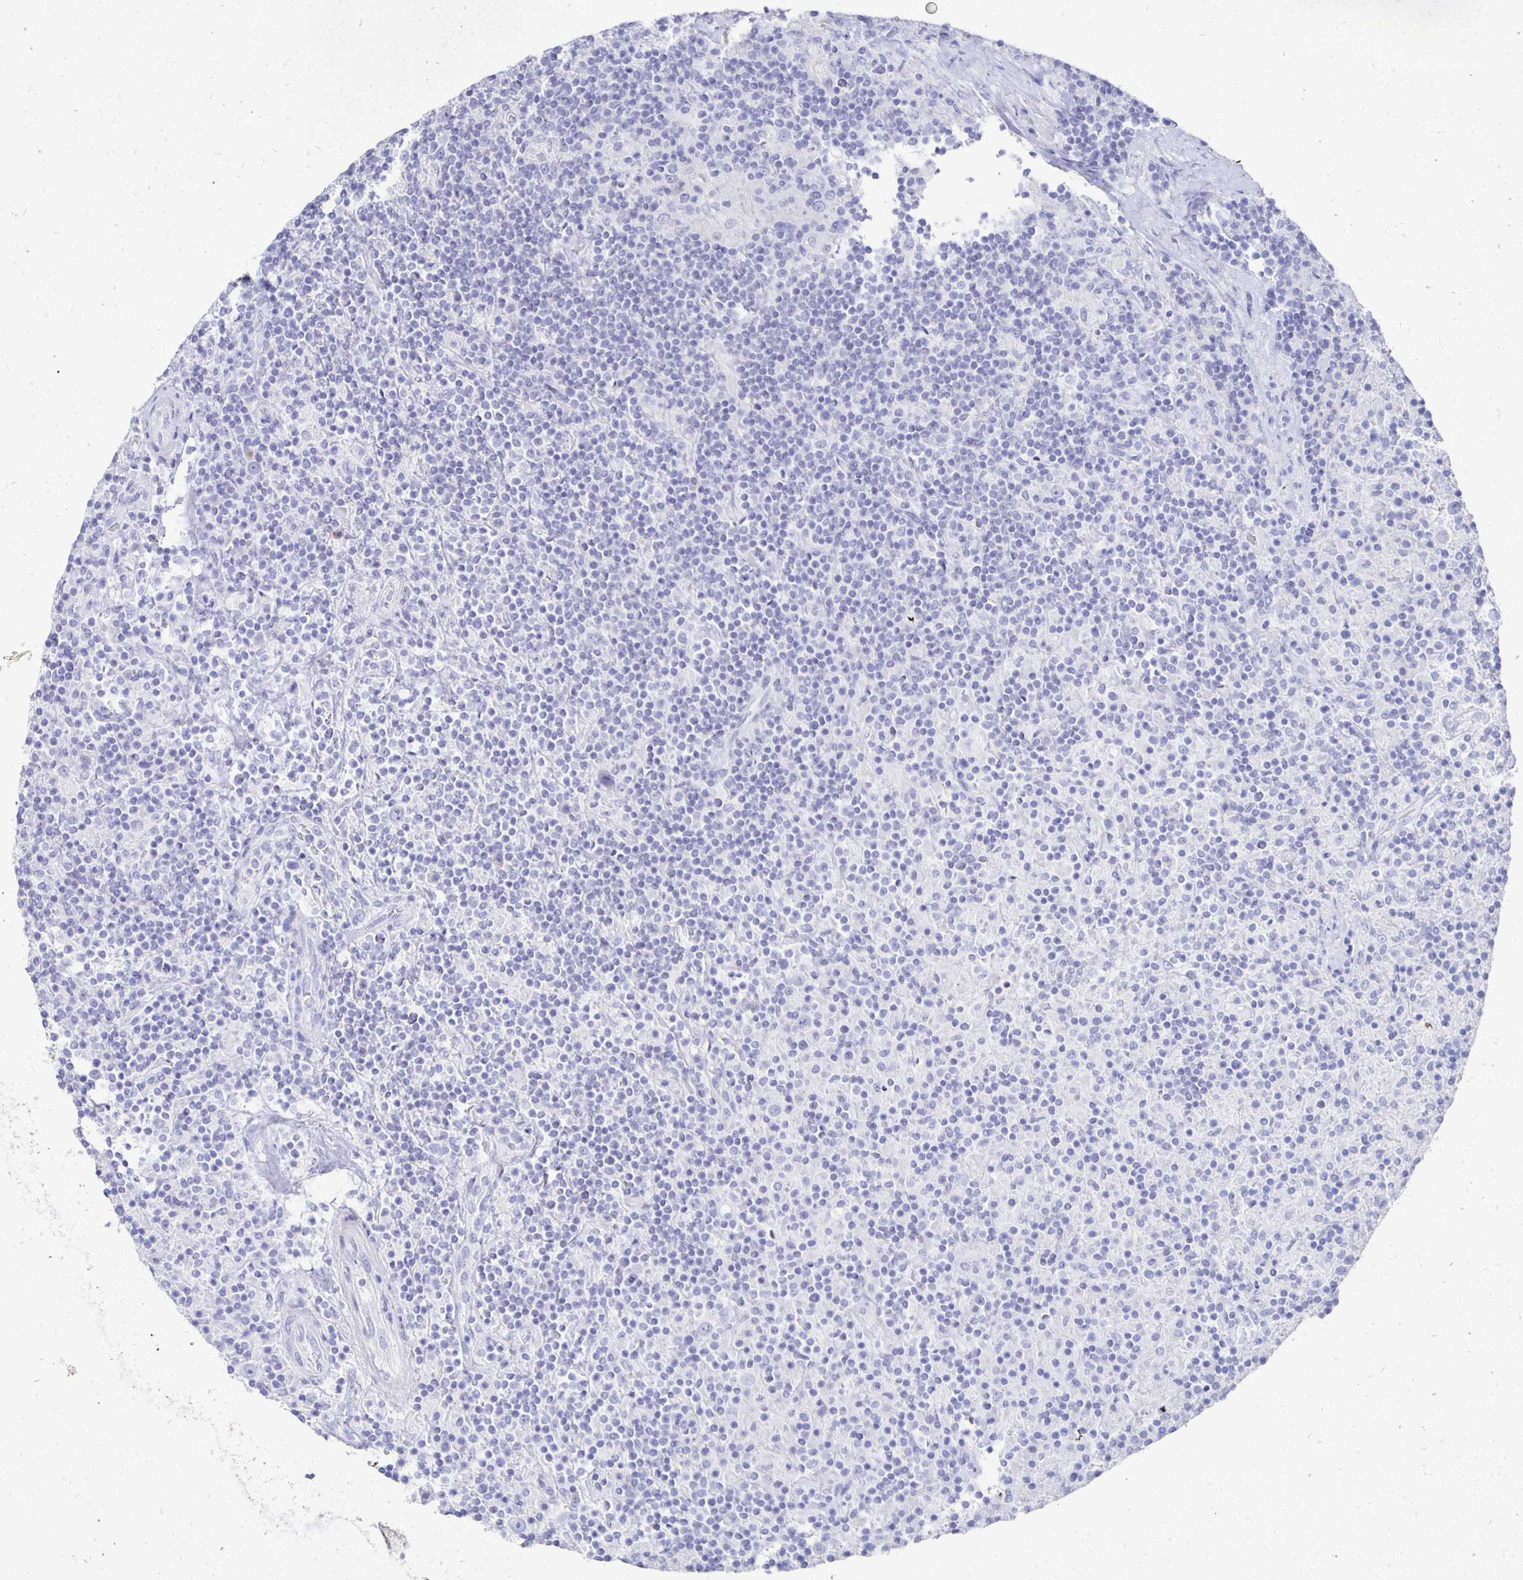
{"staining": {"intensity": "negative", "quantity": "none", "location": "none"}, "tissue": "lymphoma", "cell_type": "Tumor cells", "image_type": "cancer", "snomed": [{"axis": "morphology", "description": "Hodgkin's disease, NOS"}, {"axis": "topography", "description": "Lymph node"}], "caption": "DAB immunohistochemical staining of Hodgkin's disease exhibits no significant staining in tumor cells.", "gene": "PRDM7", "patient": {"sex": "male", "age": 70}}